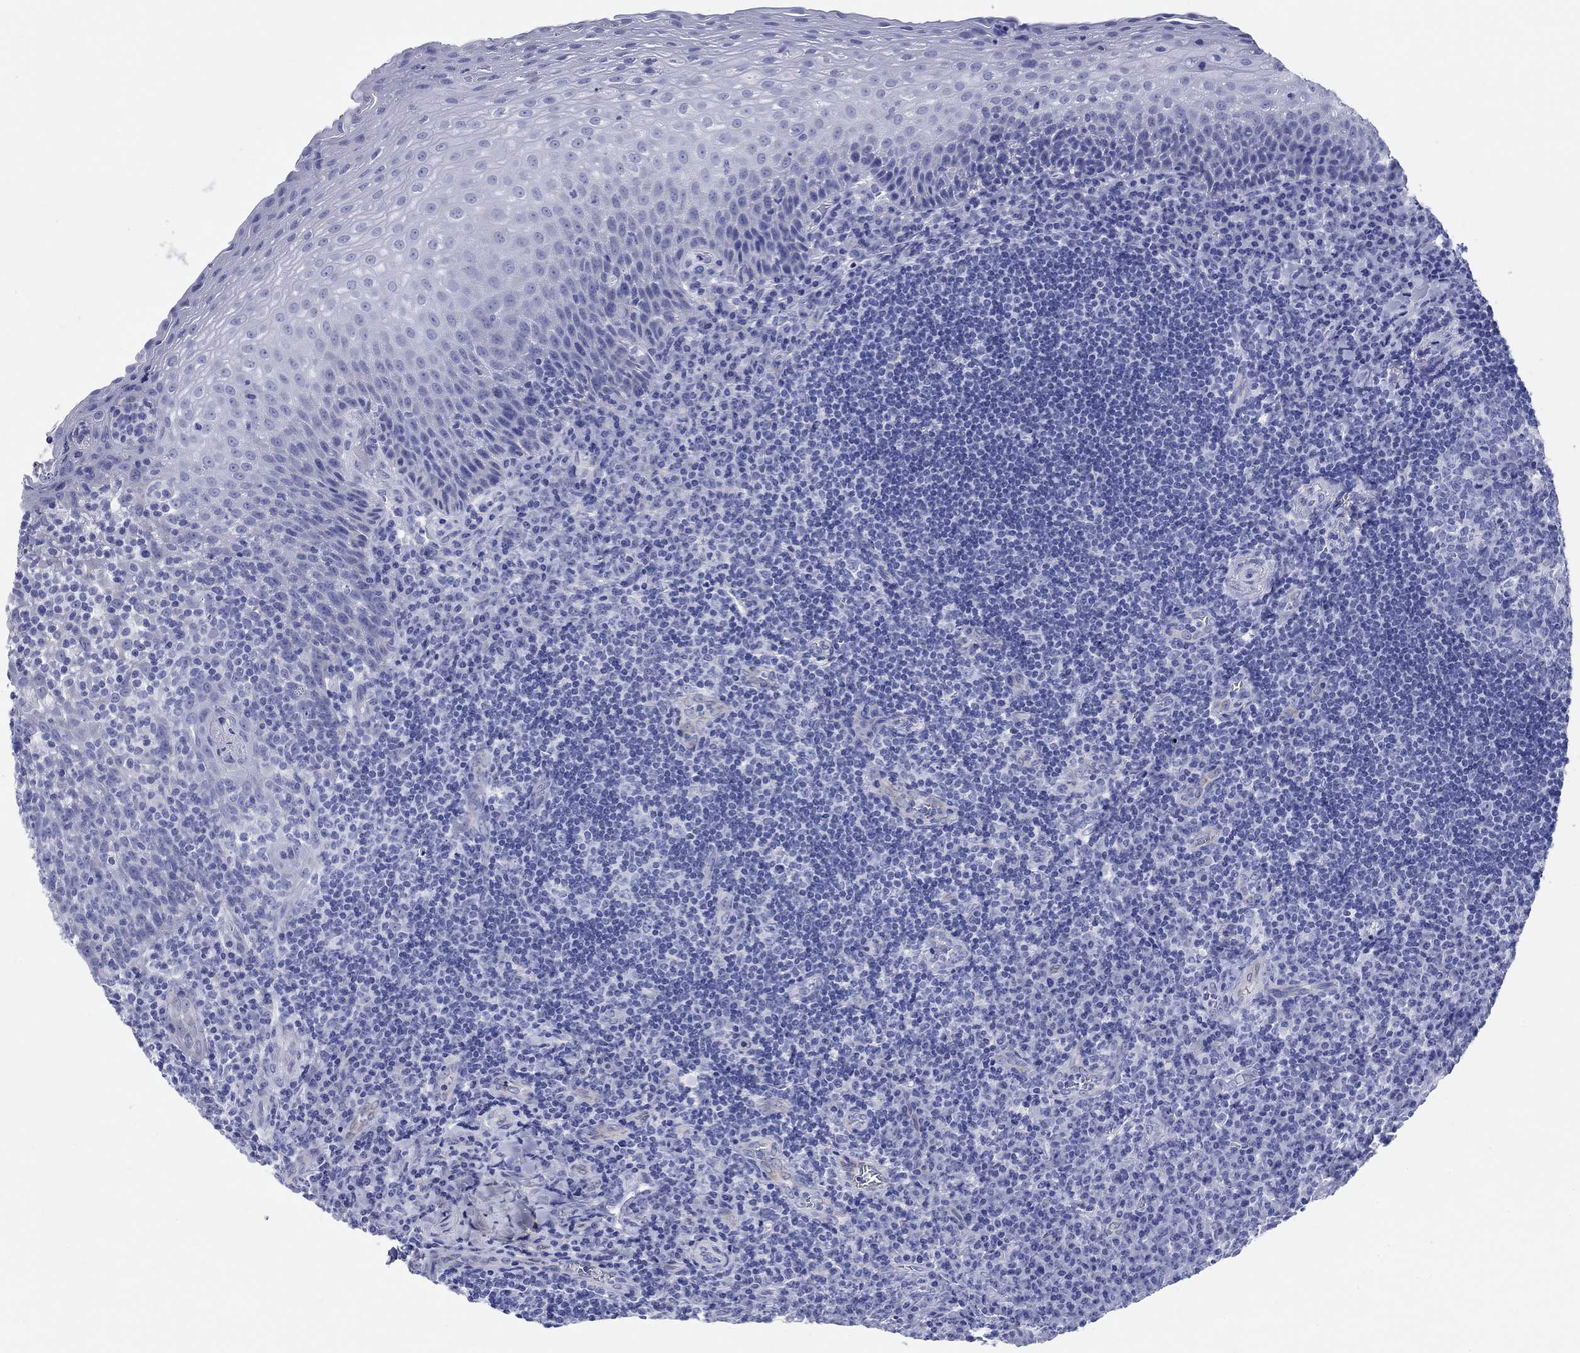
{"staining": {"intensity": "negative", "quantity": "none", "location": "none"}, "tissue": "tonsil", "cell_type": "Germinal center cells", "image_type": "normal", "snomed": [{"axis": "morphology", "description": "Normal tissue, NOS"}, {"axis": "morphology", "description": "Inflammation, NOS"}, {"axis": "topography", "description": "Tonsil"}], "caption": "The immunohistochemistry (IHC) photomicrograph has no significant positivity in germinal center cells of tonsil. (DAB IHC with hematoxylin counter stain).", "gene": "RD3L", "patient": {"sex": "female", "age": 31}}